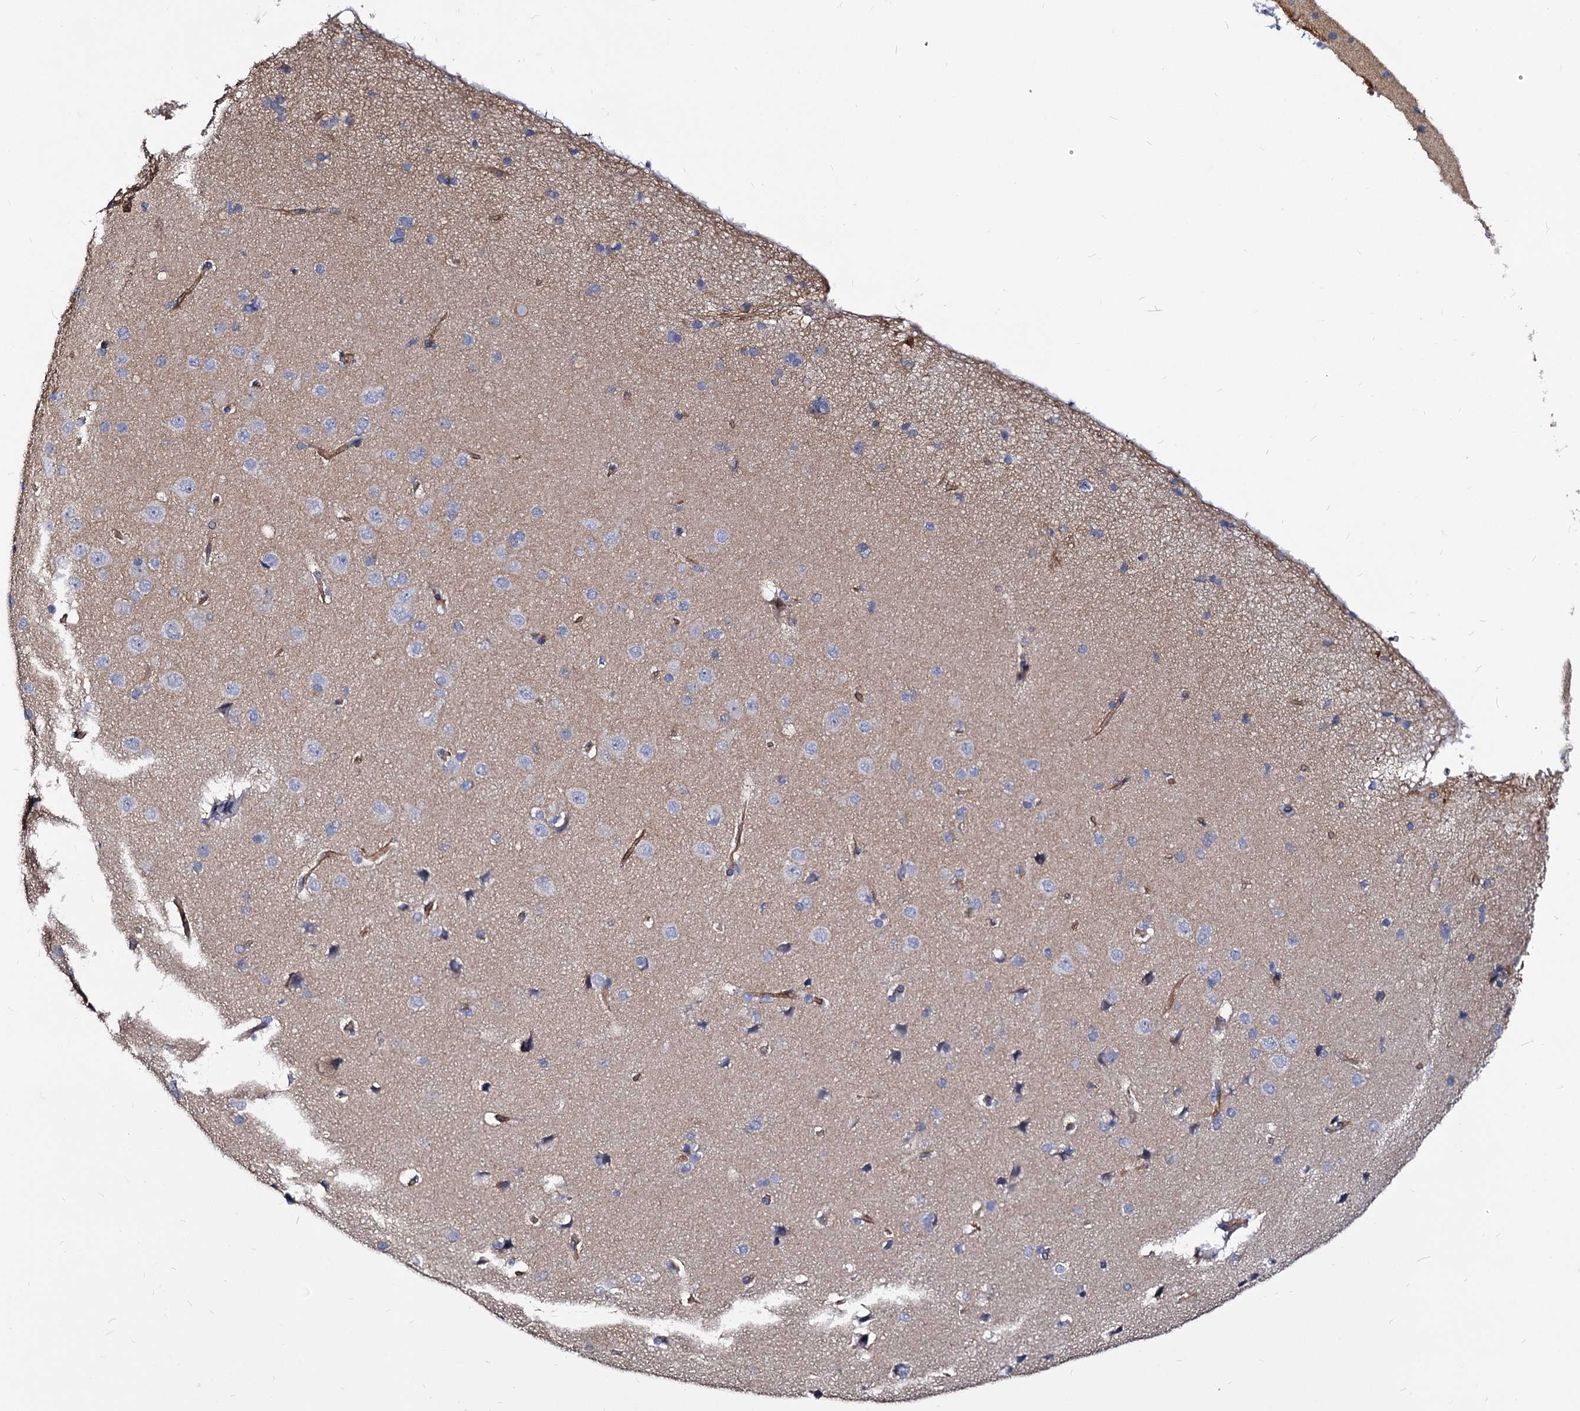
{"staining": {"intensity": "negative", "quantity": "none", "location": "none"}, "tissue": "cerebral cortex", "cell_type": "Endothelial cells", "image_type": "normal", "snomed": [{"axis": "morphology", "description": "Normal tissue, NOS"}, {"axis": "topography", "description": "Cerebral cortex"}], "caption": "This is an immunohistochemistry (IHC) photomicrograph of normal human cerebral cortex. There is no positivity in endothelial cells.", "gene": "CBFB", "patient": {"sex": "male", "age": 62}}